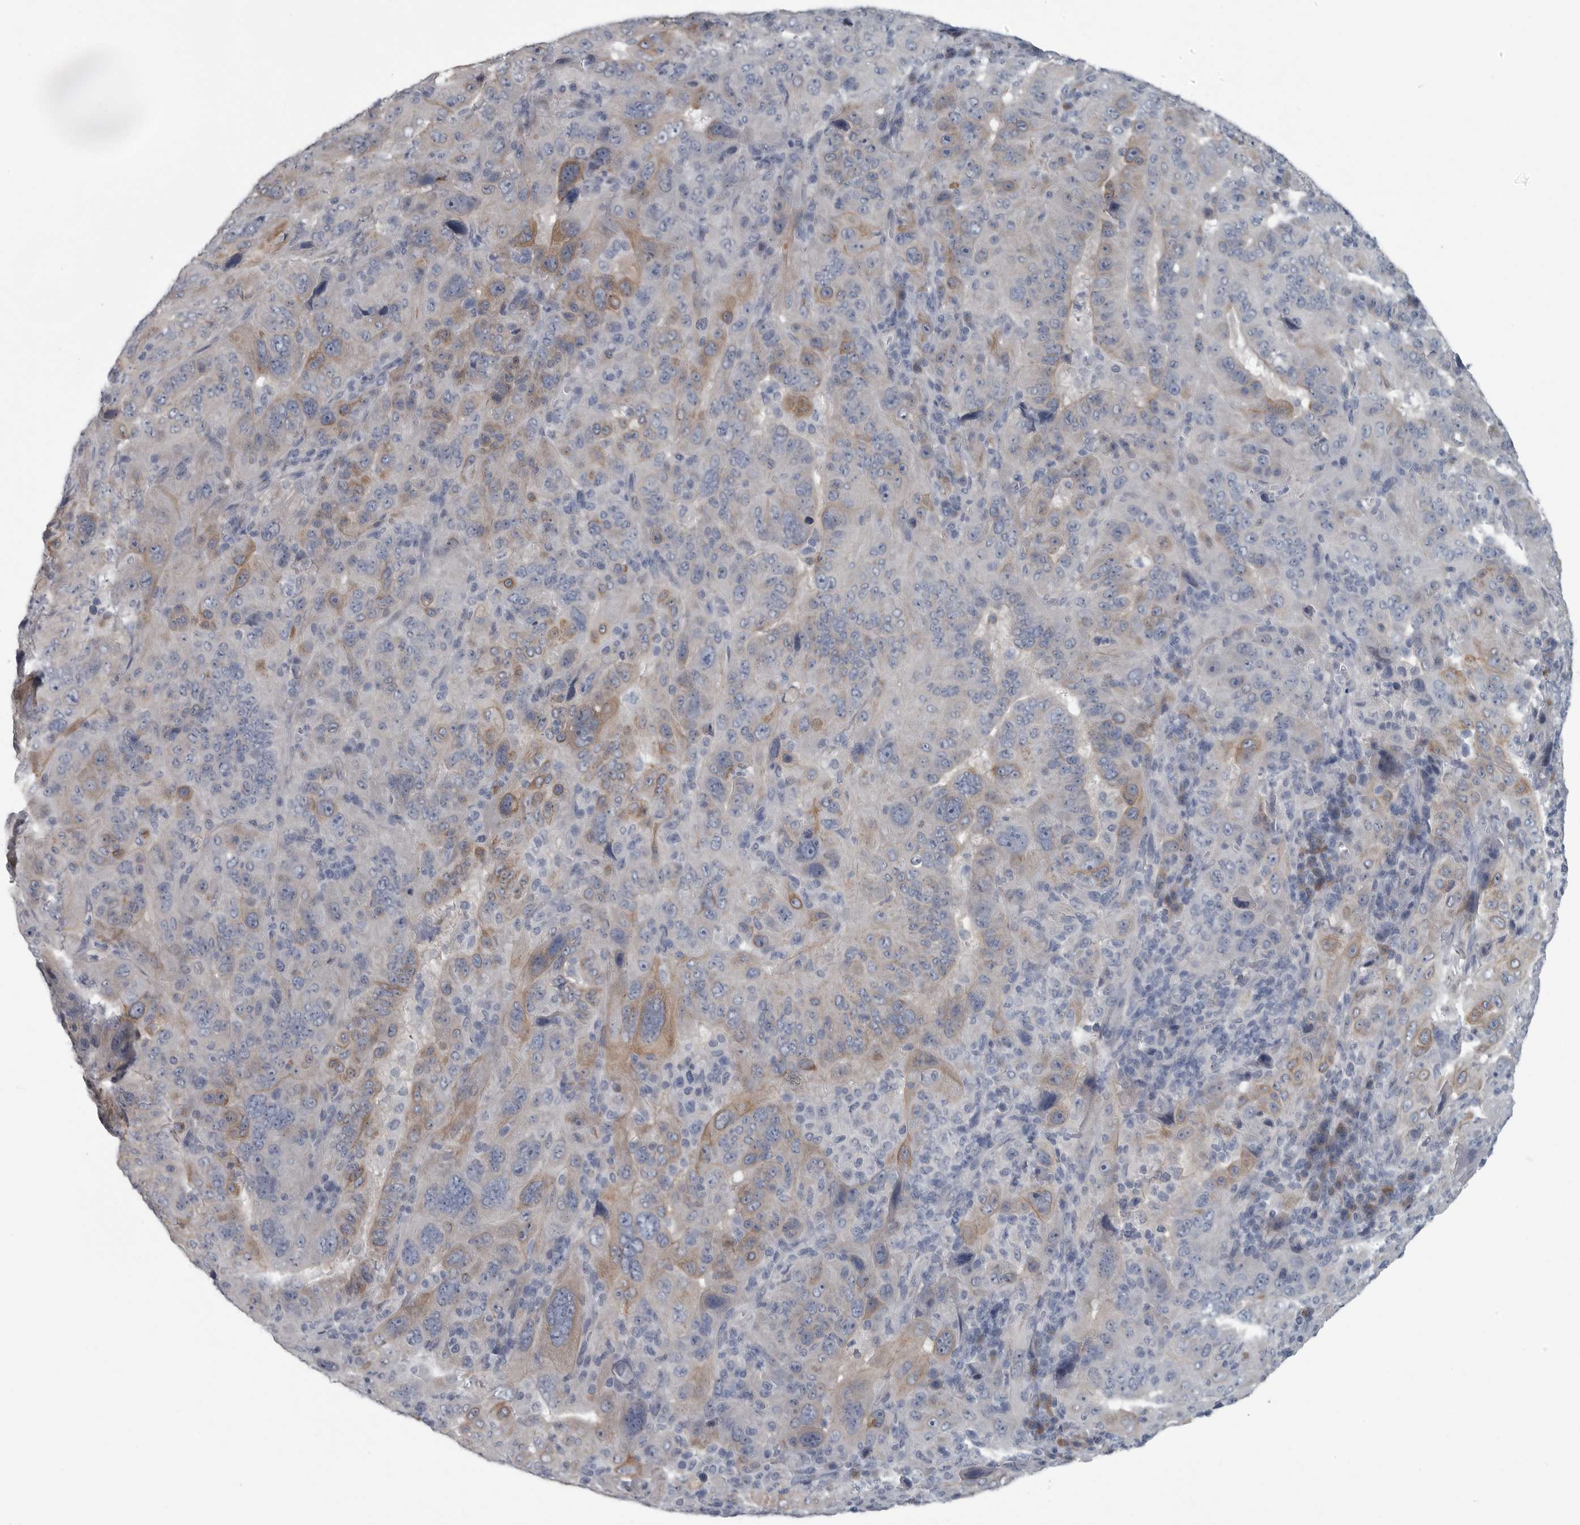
{"staining": {"intensity": "weak", "quantity": "25%-75%", "location": "cytoplasmic/membranous"}, "tissue": "pancreatic cancer", "cell_type": "Tumor cells", "image_type": "cancer", "snomed": [{"axis": "morphology", "description": "Adenocarcinoma, NOS"}, {"axis": "topography", "description": "Pancreas"}], "caption": "Pancreatic adenocarcinoma stained with a protein marker shows weak staining in tumor cells.", "gene": "MYOC", "patient": {"sex": "male", "age": 63}}